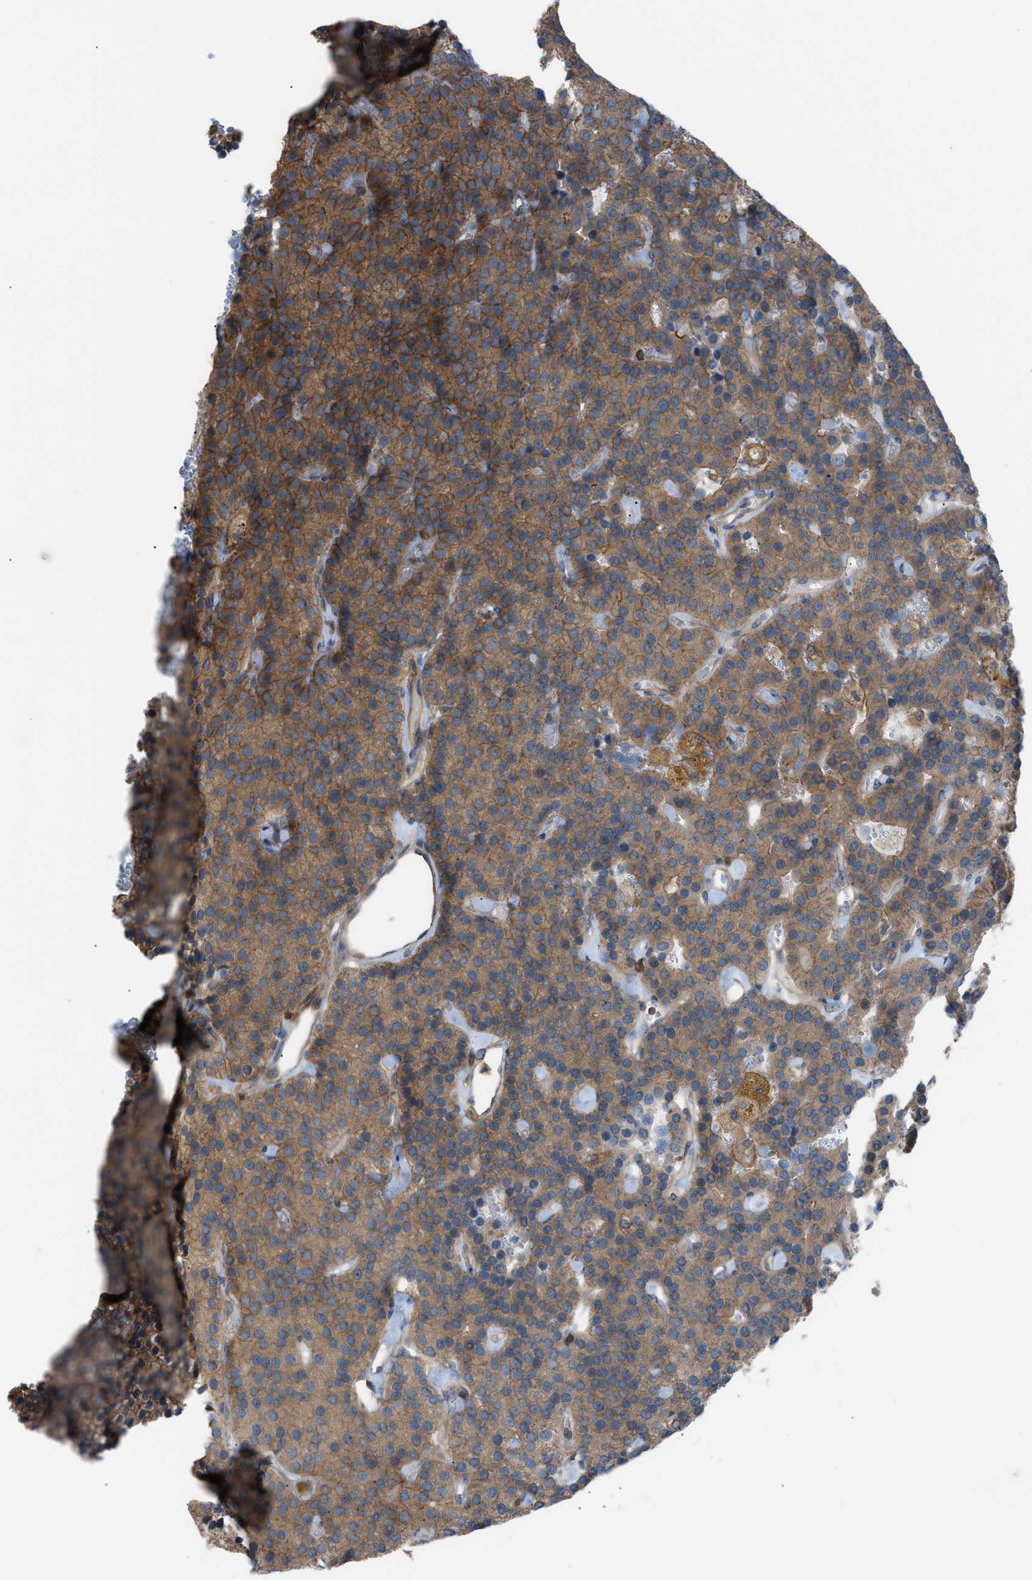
{"staining": {"intensity": "moderate", "quantity": ">75%", "location": "cytoplasmic/membranous"}, "tissue": "parathyroid gland", "cell_type": "Glandular cells", "image_type": "normal", "snomed": [{"axis": "morphology", "description": "Normal tissue, NOS"}, {"axis": "morphology", "description": "Adenoma, NOS"}, {"axis": "topography", "description": "Parathyroid gland"}], "caption": "The photomicrograph reveals immunohistochemical staining of unremarkable parathyroid gland. There is moderate cytoplasmic/membranous positivity is identified in approximately >75% of glandular cells. The staining was performed using DAB to visualize the protein expression in brown, while the nuclei were stained in blue with hematoxylin (Magnification: 20x).", "gene": "DYRK1A", "patient": {"sex": "female", "age": 86}}